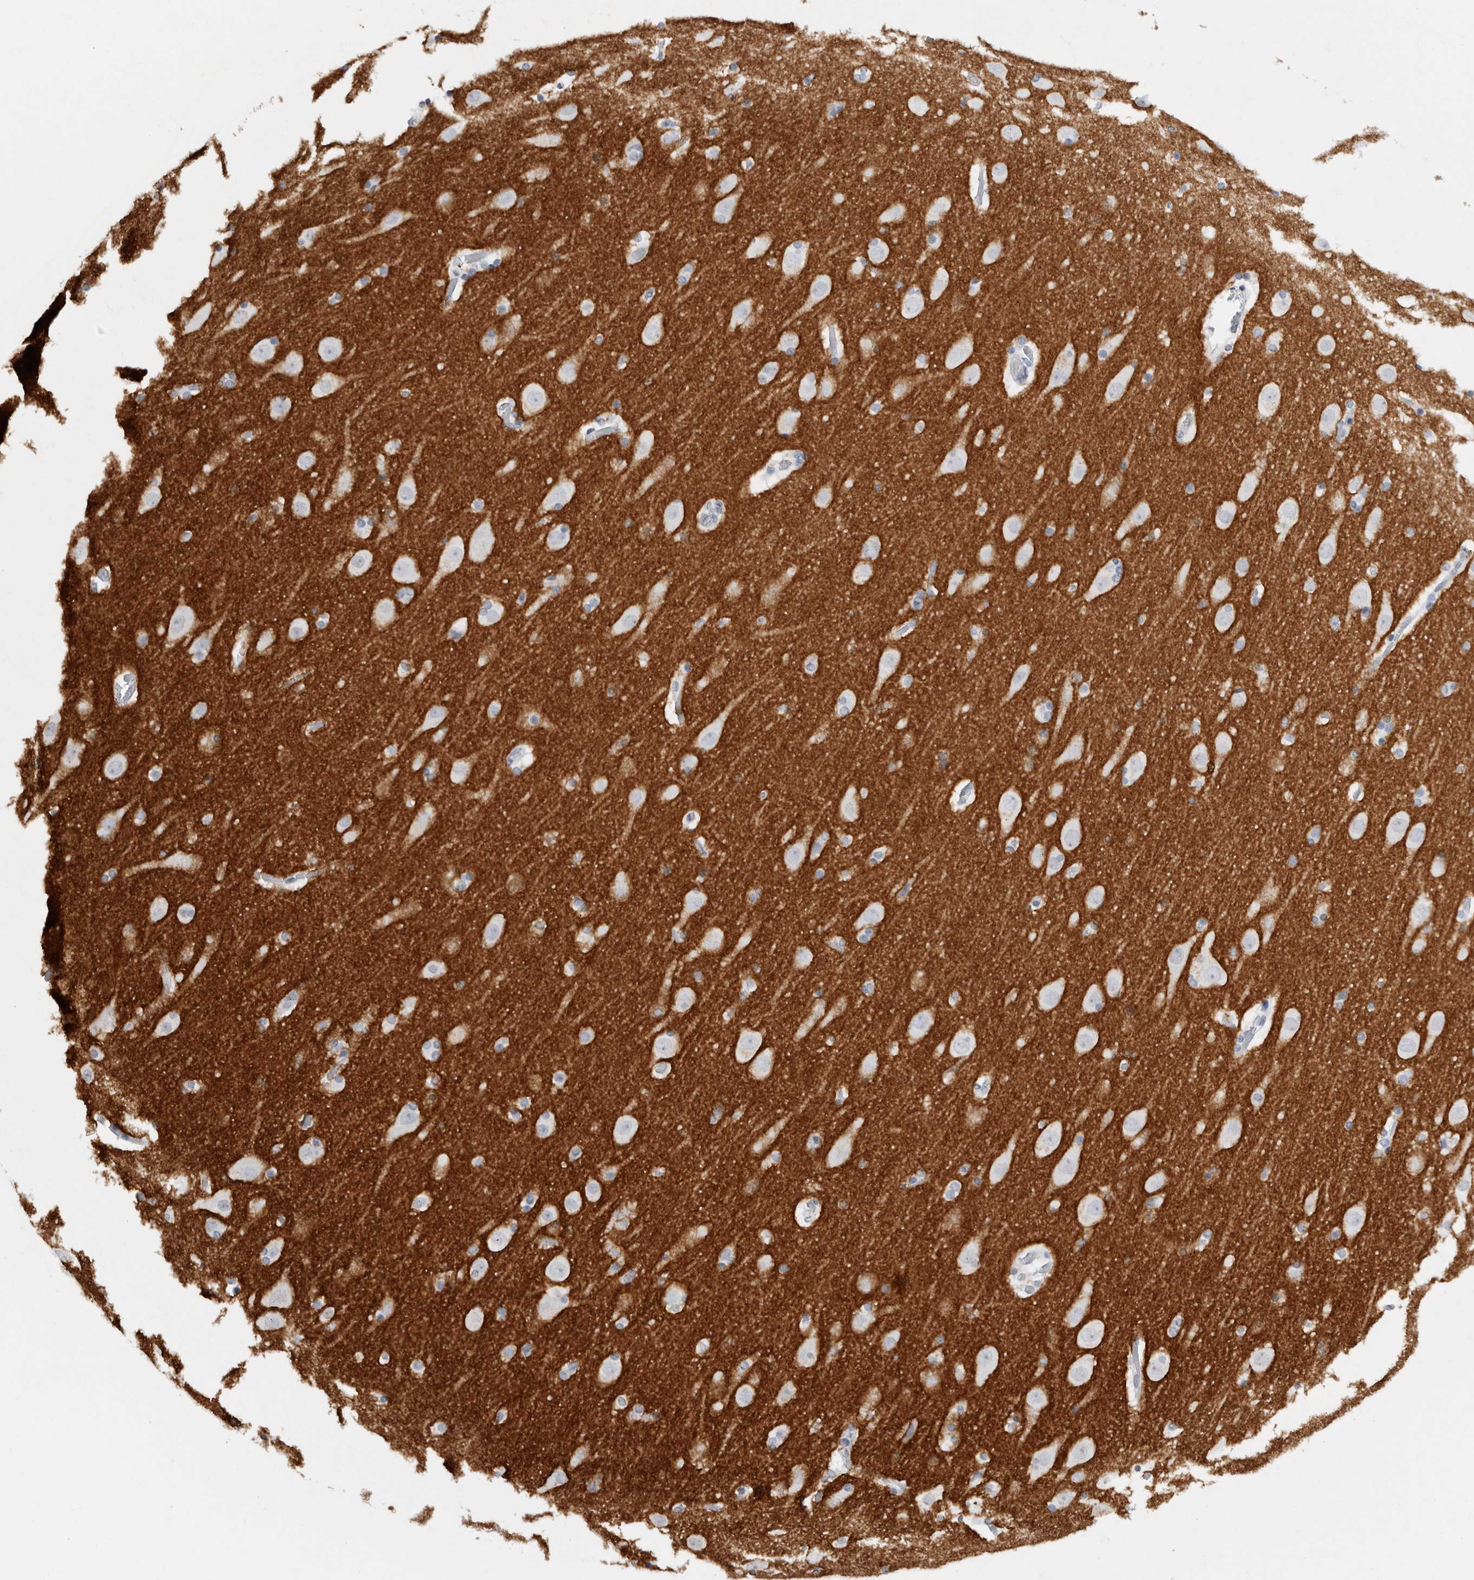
{"staining": {"intensity": "negative", "quantity": "none", "location": "none"}, "tissue": "cerebral cortex", "cell_type": "Endothelial cells", "image_type": "normal", "snomed": [{"axis": "morphology", "description": "Normal tissue, NOS"}, {"axis": "topography", "description": "Cerebral cortex"}], "caption": "DAB immunohistochemical staining of unremarkable cerebral cortex displays no significant staining in endothelial cells.", "gene": "CNTN1", "patient": {"sex": "male", "age": 57}}